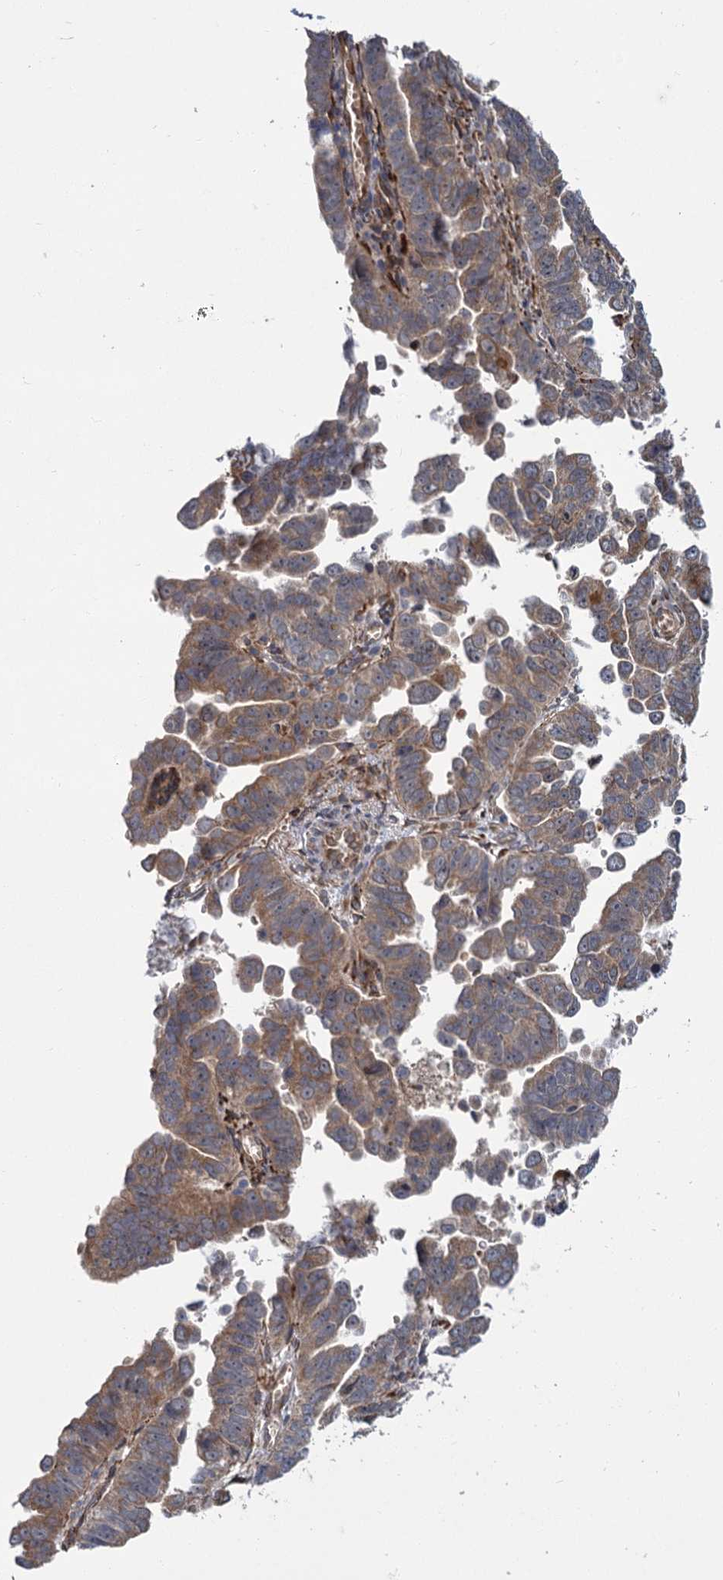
{"staining": {"intensity": "moderate", "quantity": ">75%", "location": "cytoplasmic/membranous"}, "tissue": "endometrial cancer", "cell_type": "Tumor cells", "image_type": "cancer", "snomed": [{"axis": "morphology", "description": "Adenocarcinoma, NOS"}, {"axis": "topography", "description": "Endometrium"}], "caption": "Protein staining displays moderate cytoplasmic/membranous staining in approximately >75% of tumor cells in endometrial cancer.", "gene": "APBA2", "patient": {"sex": "female", "age": 75}}